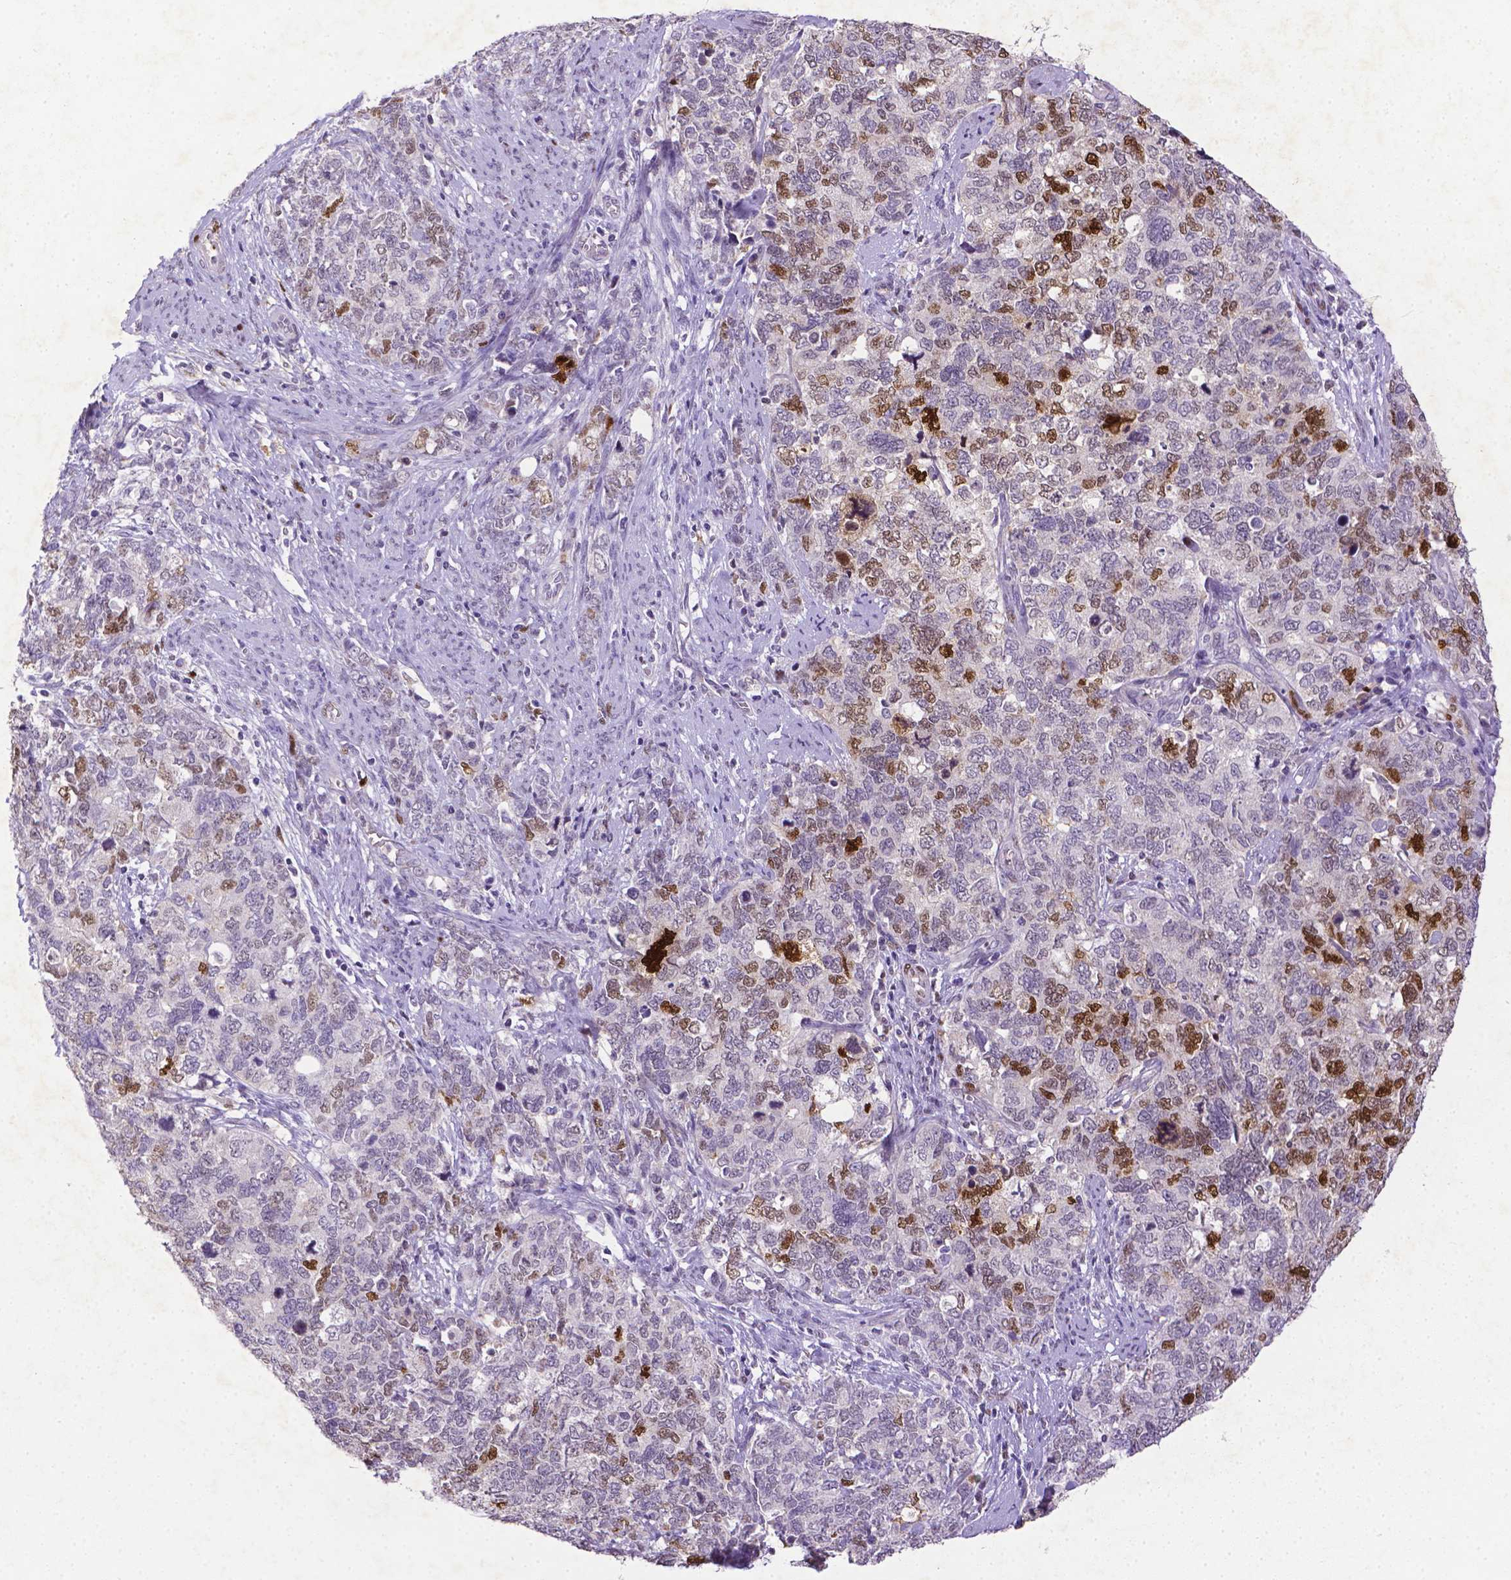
{"staining": {"intensity": "moderate", "quantity": "25%-75%", "location": "nuclear"}, "tissue": "cervical cancer", "cell_type": "Tumor cells", "image_type": "cancer", "snomed": [{"axis": "morphology", "description": "Squamous cell carcinoma, NOS"}, {"axis": "topography", "description": "Cervix"}], "caption": "Protein staining of squamous cell carcinoma (cervical) tissue demonstrates moderate nuclear staining in approximately 25%-75% of tumor cells.", "gene": "CDKN1A", "patient": {"sex": "female", "age": 63}}